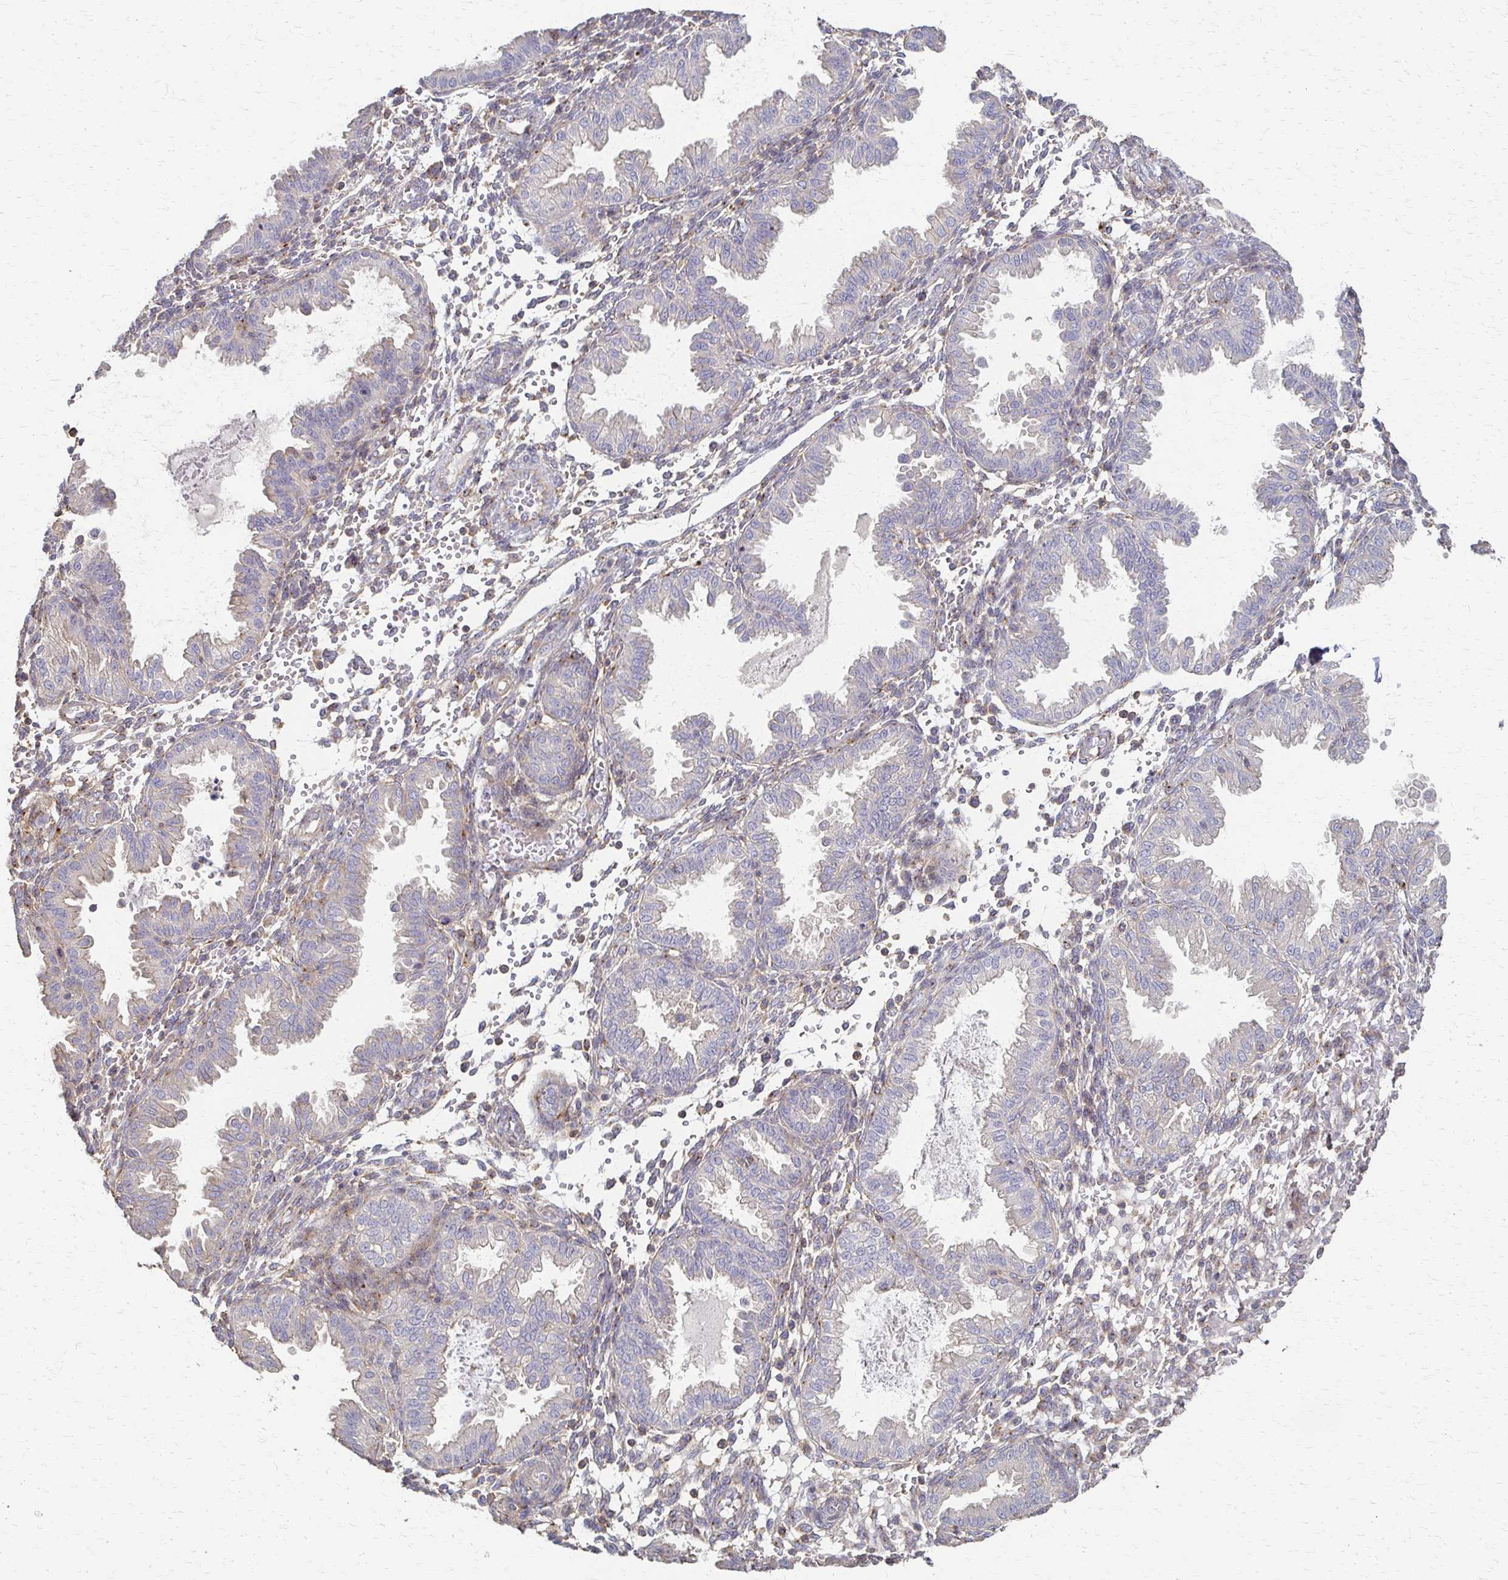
{"staining": {"intensity": "weak", "quantity": "<25%", "location": "cytoplasmic/membranous"}, "tissue": "endometrium", "cell_type": "Cells in endometrial stroma", "image_type": "normal", "snomed": [{"axis": "morphology", "description": "Normal tissue, NOS"}, {"axis": "topography", "description": "Endometrium"}], "caption": "The image shows no staining of cells in endometrial stroma in benign endometrium.", "gene": "C1QTNF7", "patient": {"sex": "female", "age": 33}}